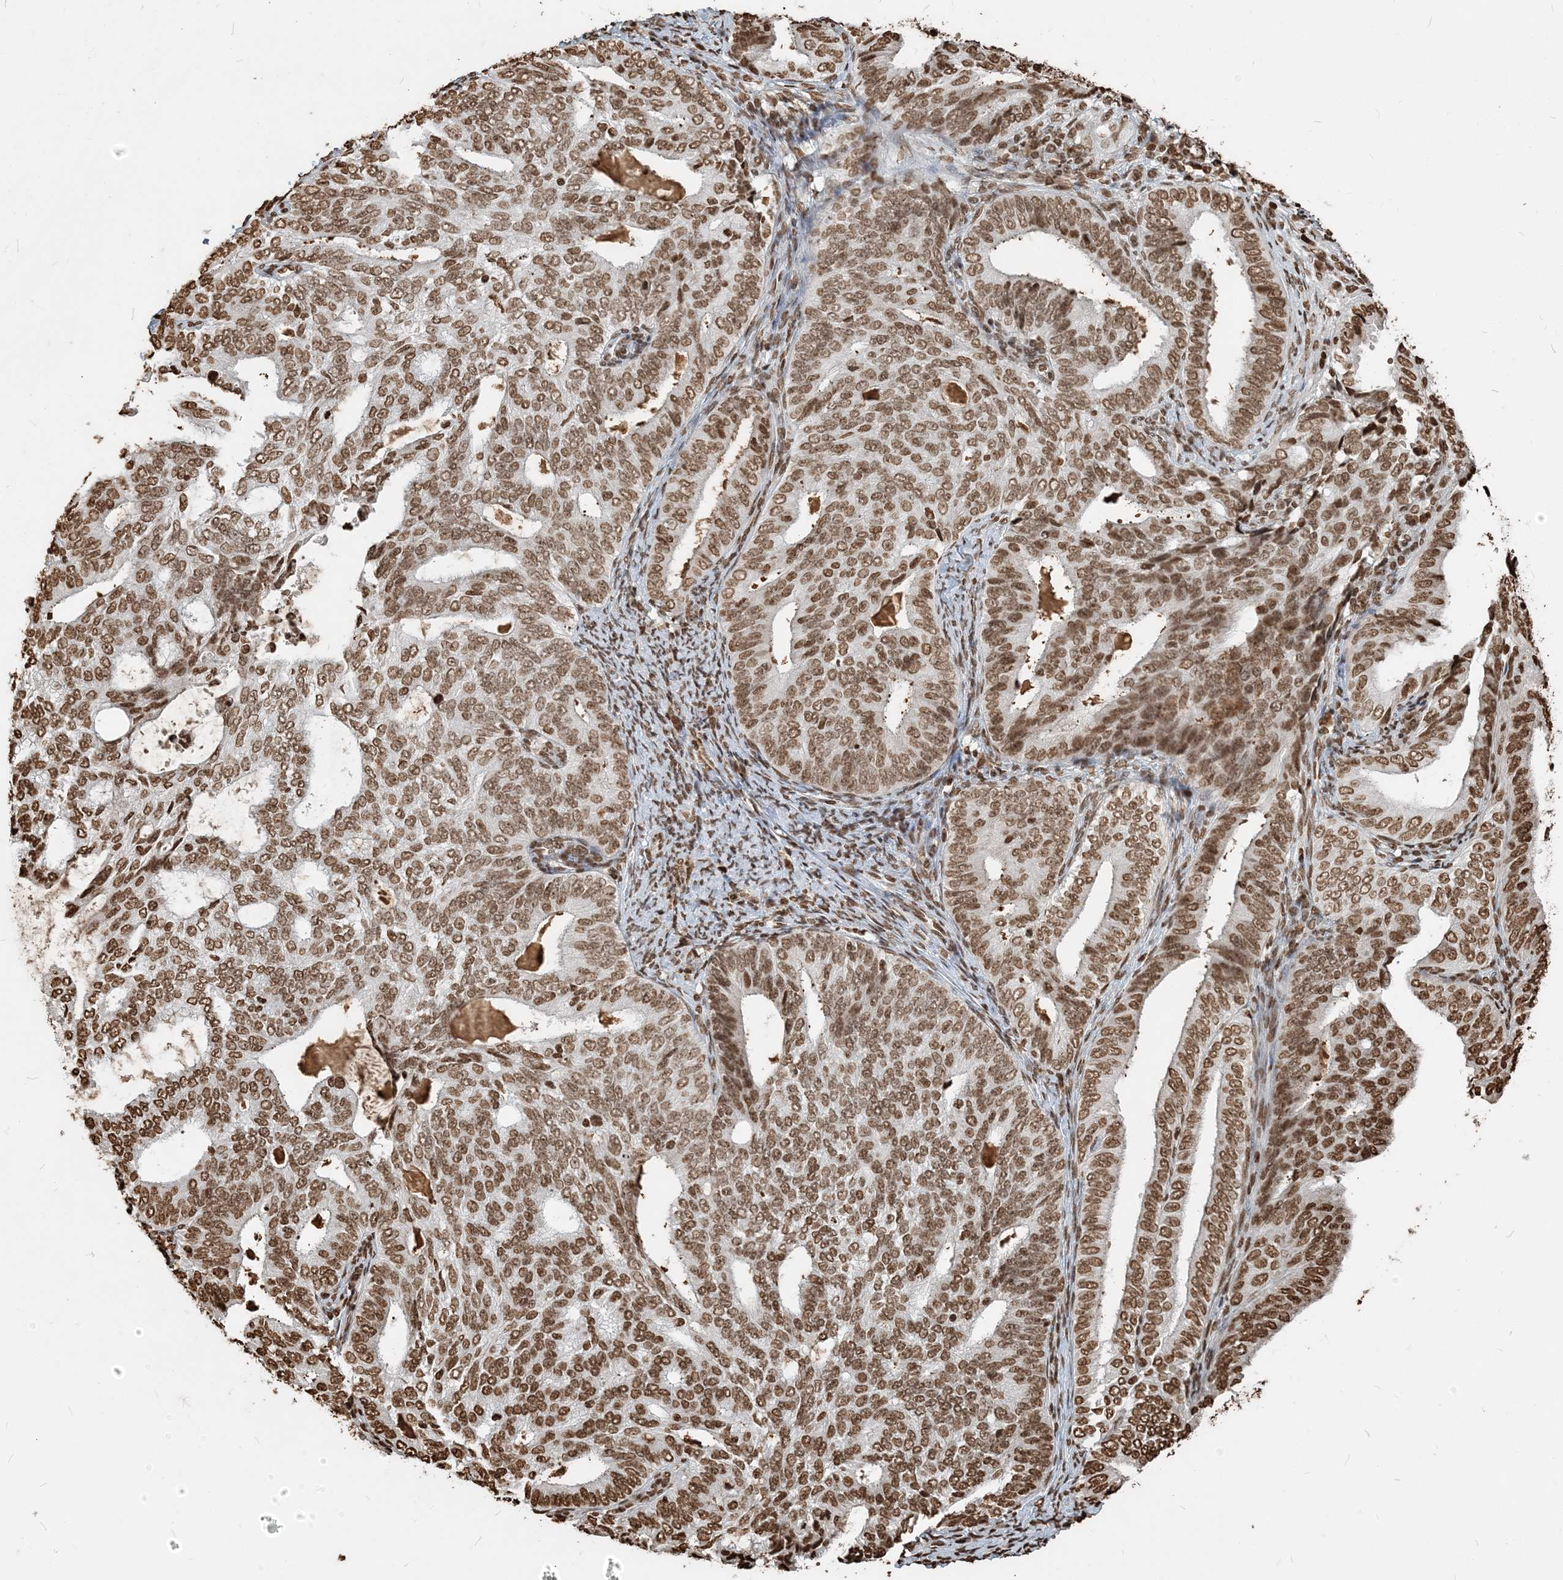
{"staining": {"intensity": "moderate", "quantity": ">75%", "location": "nuclear"}, "tissue": "endometrial cancer", "cell_type": "Tumor cells", "image_type": "cancer", "snomed": [{"axis": "morphology", "description": "Adenocarcinoma, NOS"}, {"axis": "topography", "description": "Endometrium"}], "caption": "A high-resolution photomicrograph shows immunohistochemistry (IHC) staining of endometrial cancer (adenocarcinoma), which shows moderate nuclear positivity in approximately >75% of tumor cells. Using DAB (brown) and hematoxylin (blue) stains, captured at high magnification using brightfield microscopy.", "gene": "H3-3B", "patient": {"sex": "female", "age": 58}}